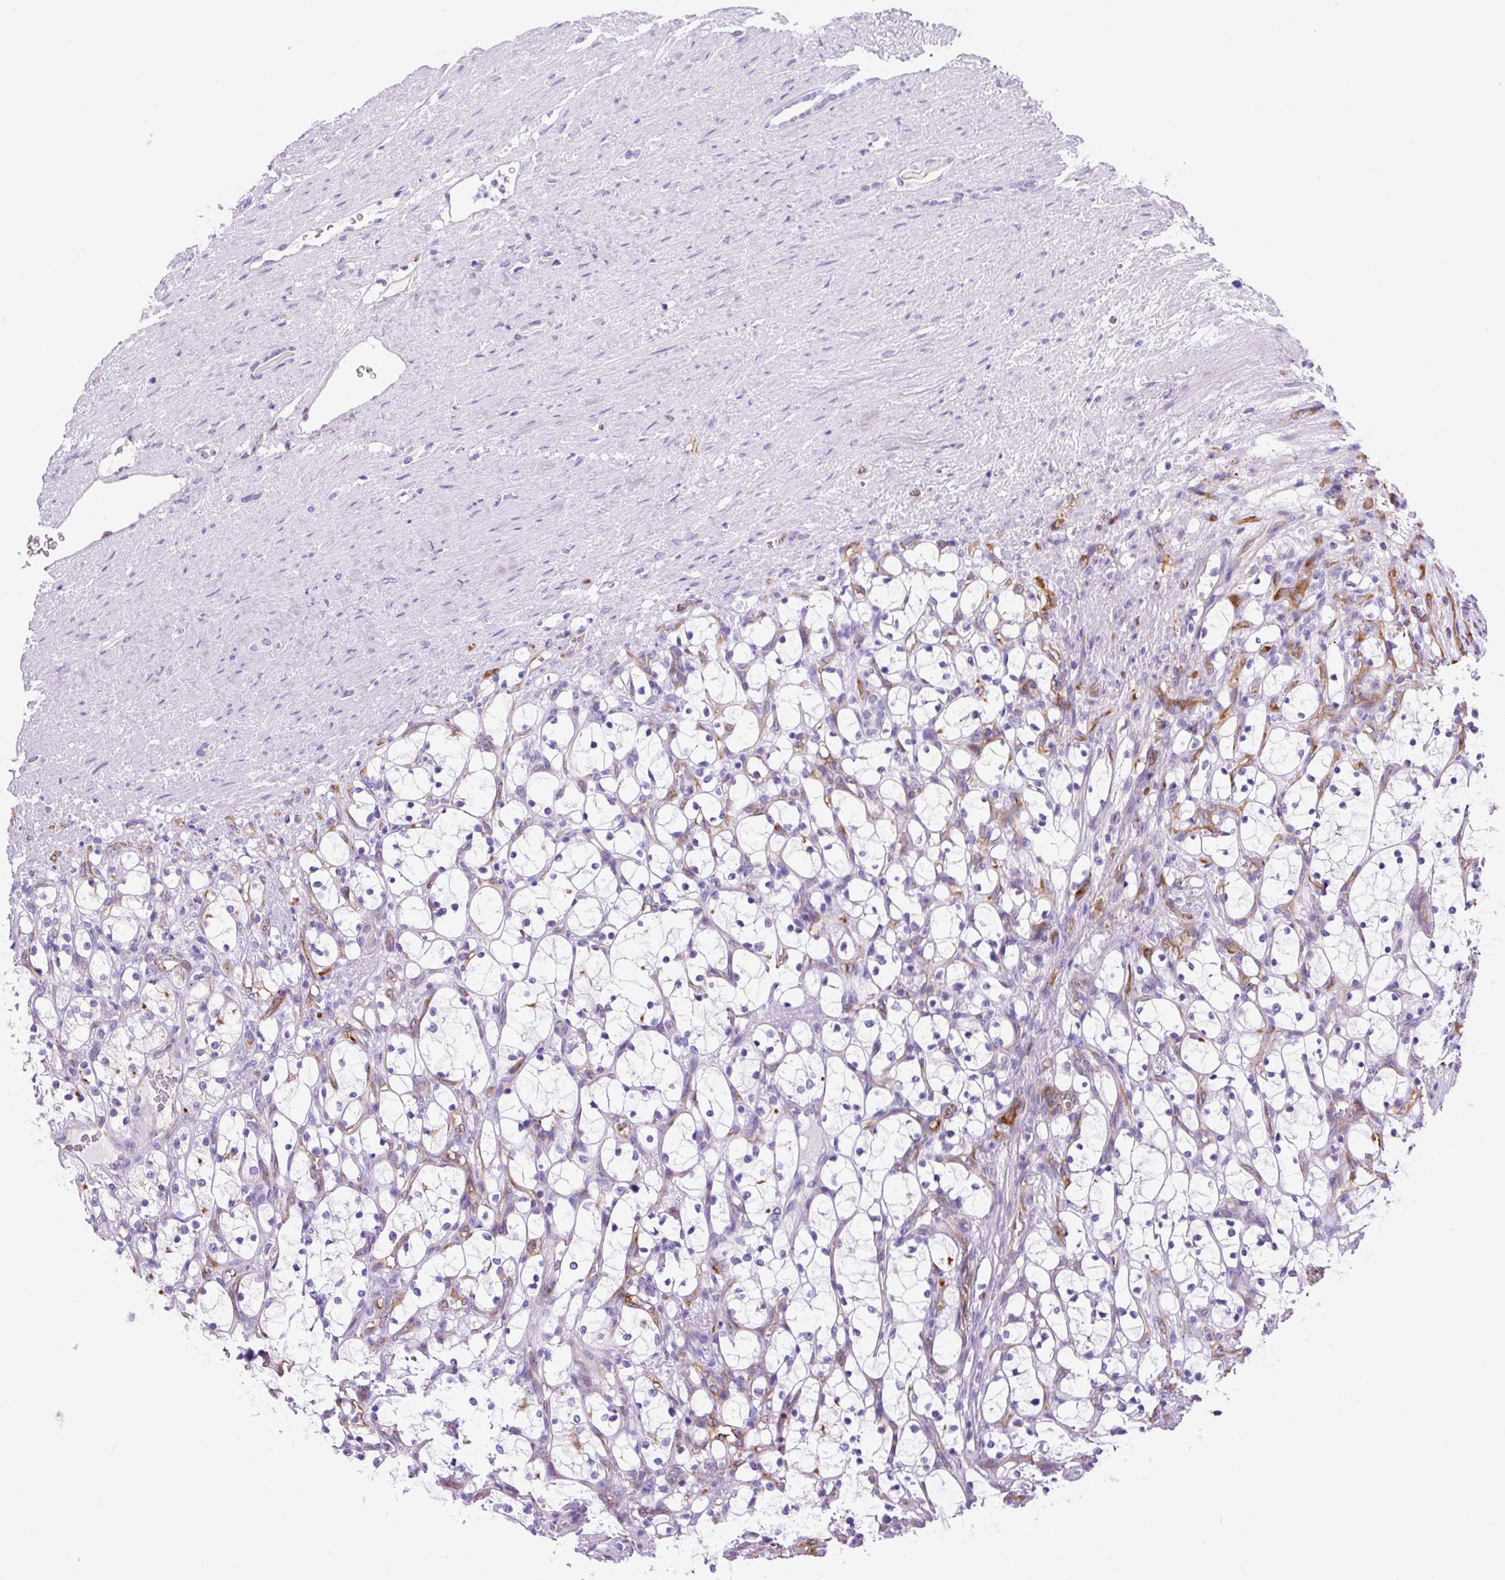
{"staining": {"intensity": "negative", "quantity": "none", "location": "none"}, "tissue": "renal cancer", "cell_type": "Tumor cells", "image_type": "cancer", "snomed": [{"axis": "morphology", "description": "Adenocarcinoma, NOS"}, {"axis": "topography", "description": "Kidney"}], "caption": "Immunohistochemical staining of renal adenocarcinoma displays no significant expression in tumor cells.", "gene": "ASB4", "patient": {"sex": "female", "age": 69}}